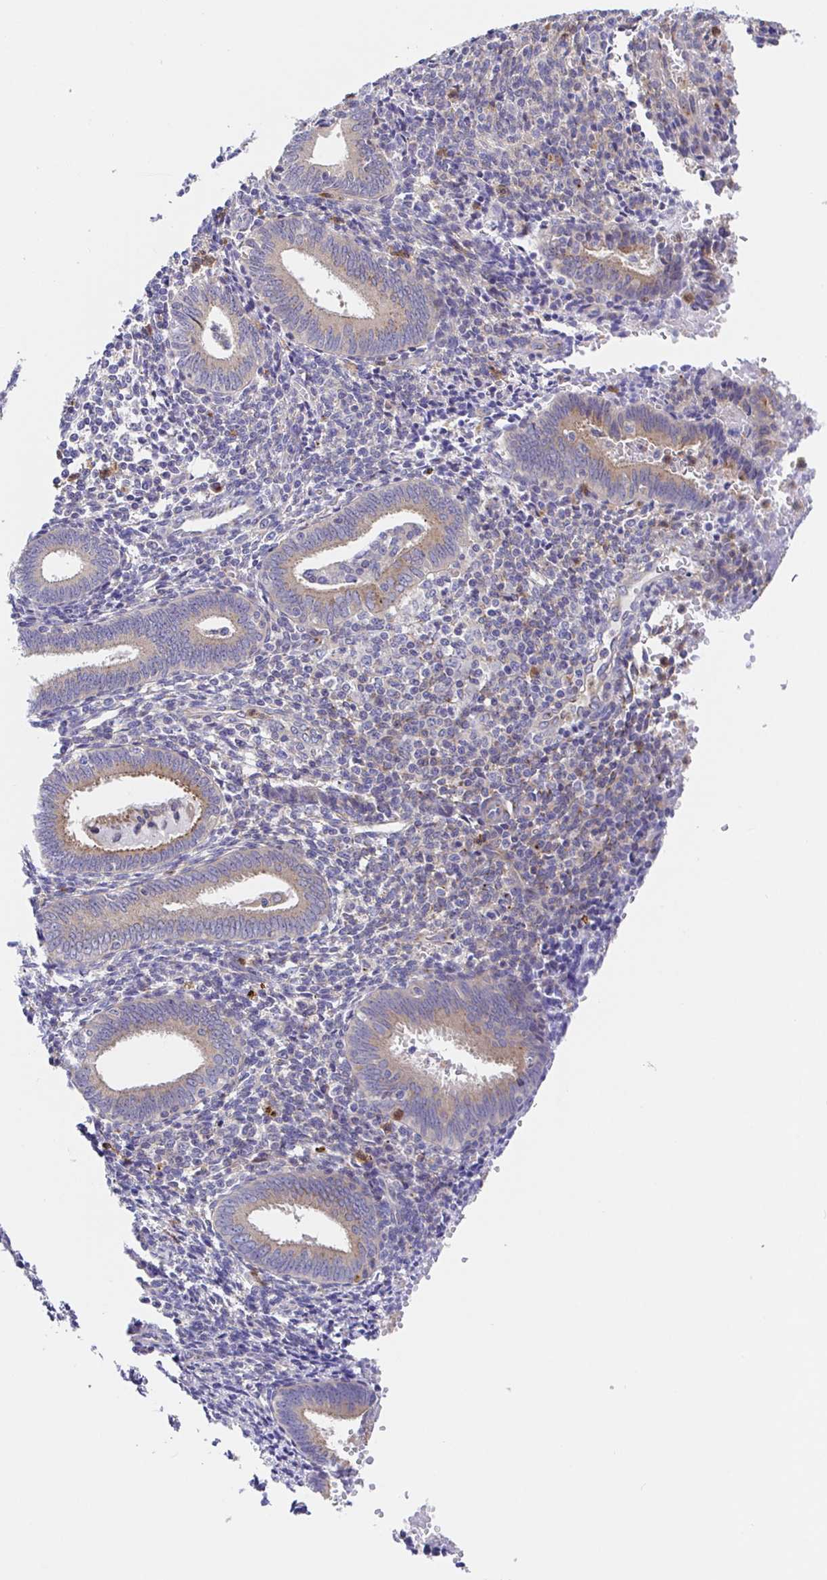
{"staining": {"intensity": "negative", "quantity": "none", "location": "none"}, "tissue": "endometrium", "cell_type": "Cells in endometrial stroma", "image_type": "normal", "snomed": [{"axis": "morphology", "description": "Normal tissue, NOS"}, {"axis": "topography", "description": "Endometrium"}], "caption": "Cells in endometrial stroma are negative for protein expression in unremarkable human endometrium. (DAB IHC visualized using brightfield microscopy, high magnification).", "gene": "GOLGA1", "patient": {"sex": "female", "age": 41}}